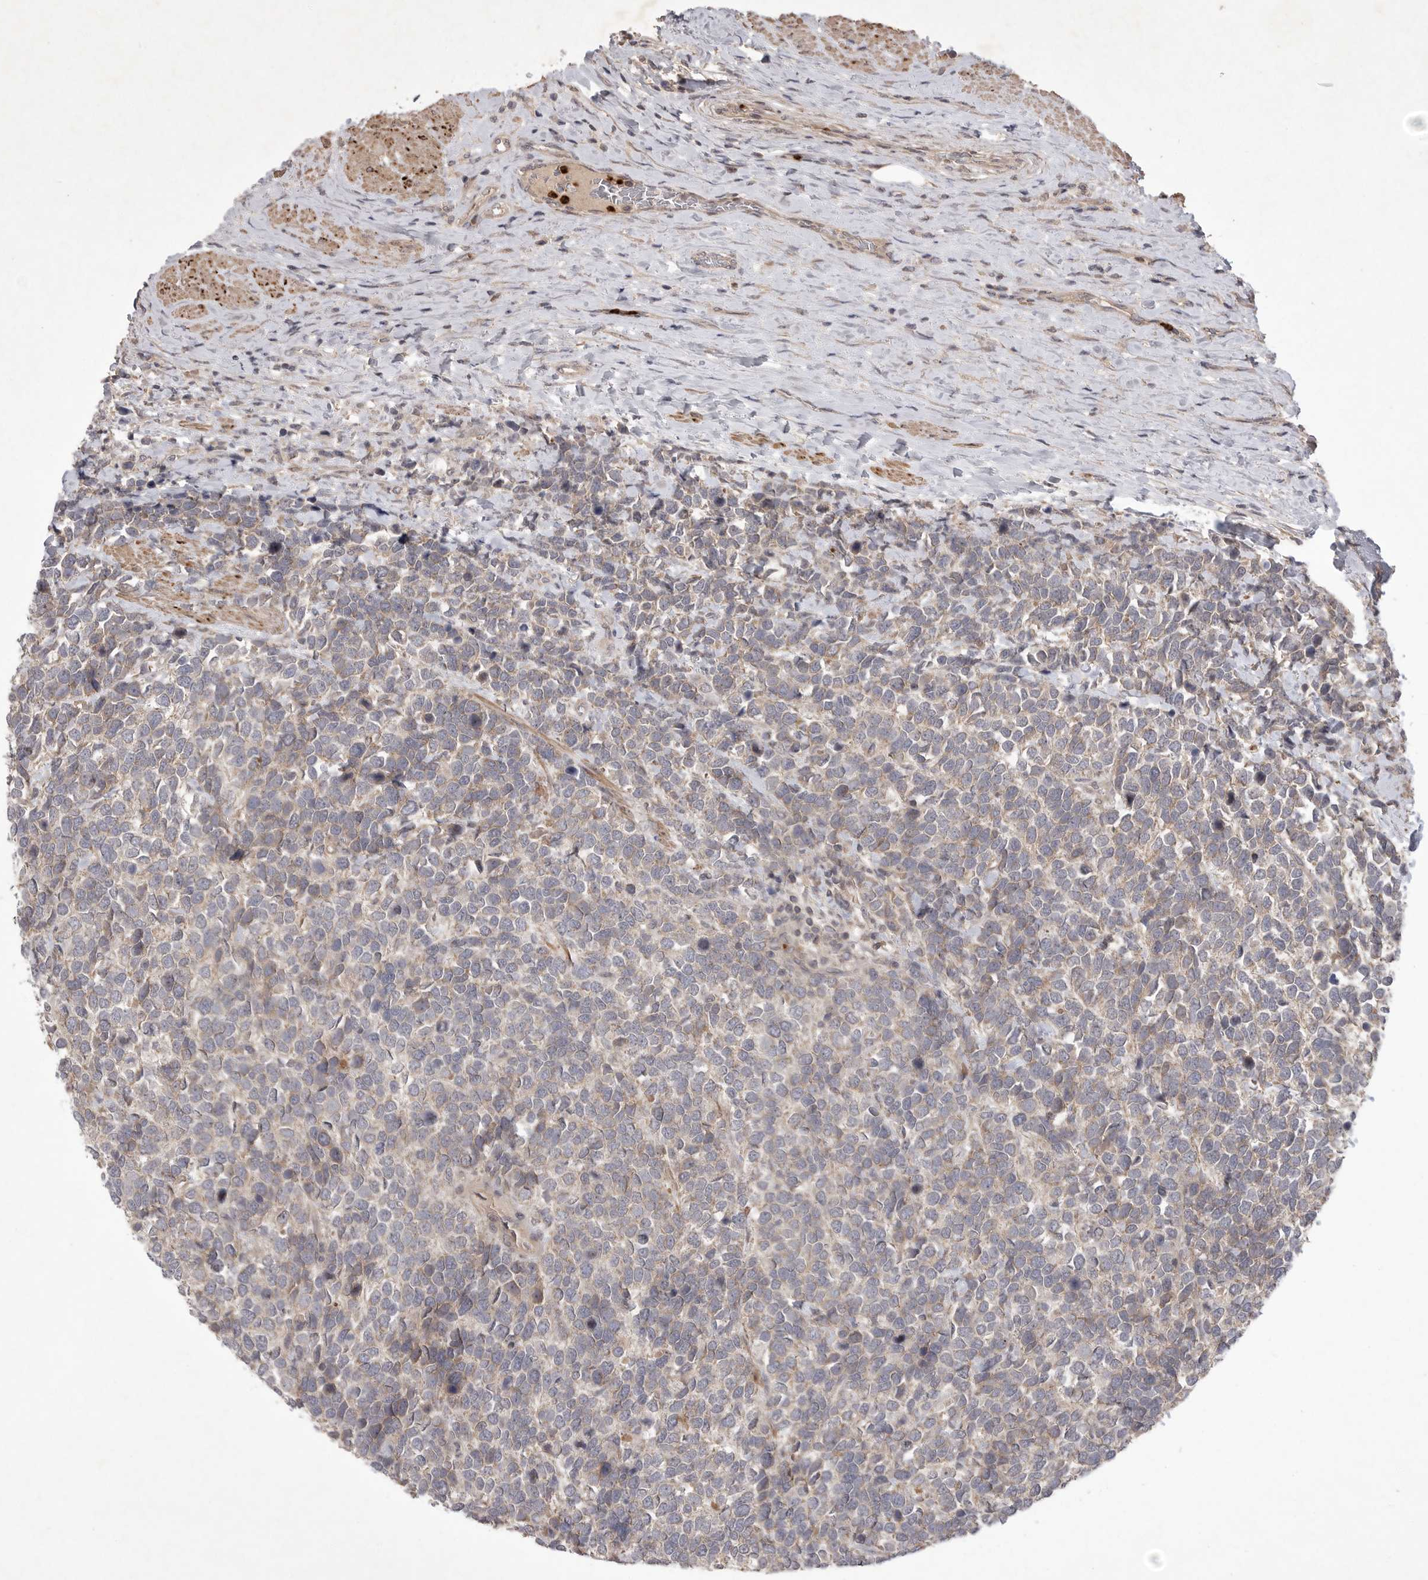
{"staining": {"intensity": "weak", "quantity": "<25%", "location": "cytoplasmic/membranous"}, "tissue": "urothelial cancer", "cell_type": "Tumor cells", "image_type": "cancer", "snomed": [{"axis": "morphology", "description": "Urothelial carcinoma, High grade"}, {"axis": "topography", "description": "Urinary bladder"}], "caption": "This histopathology image is of urothelial carcinoma (high-grade) stained with immunohistochemistry to label a protein in brown with the nuclei are counter-stained blue. There is no positivity in tumor cells.", "gene": "UBE3D", "patient": {"sex": "female", "age": 82}}